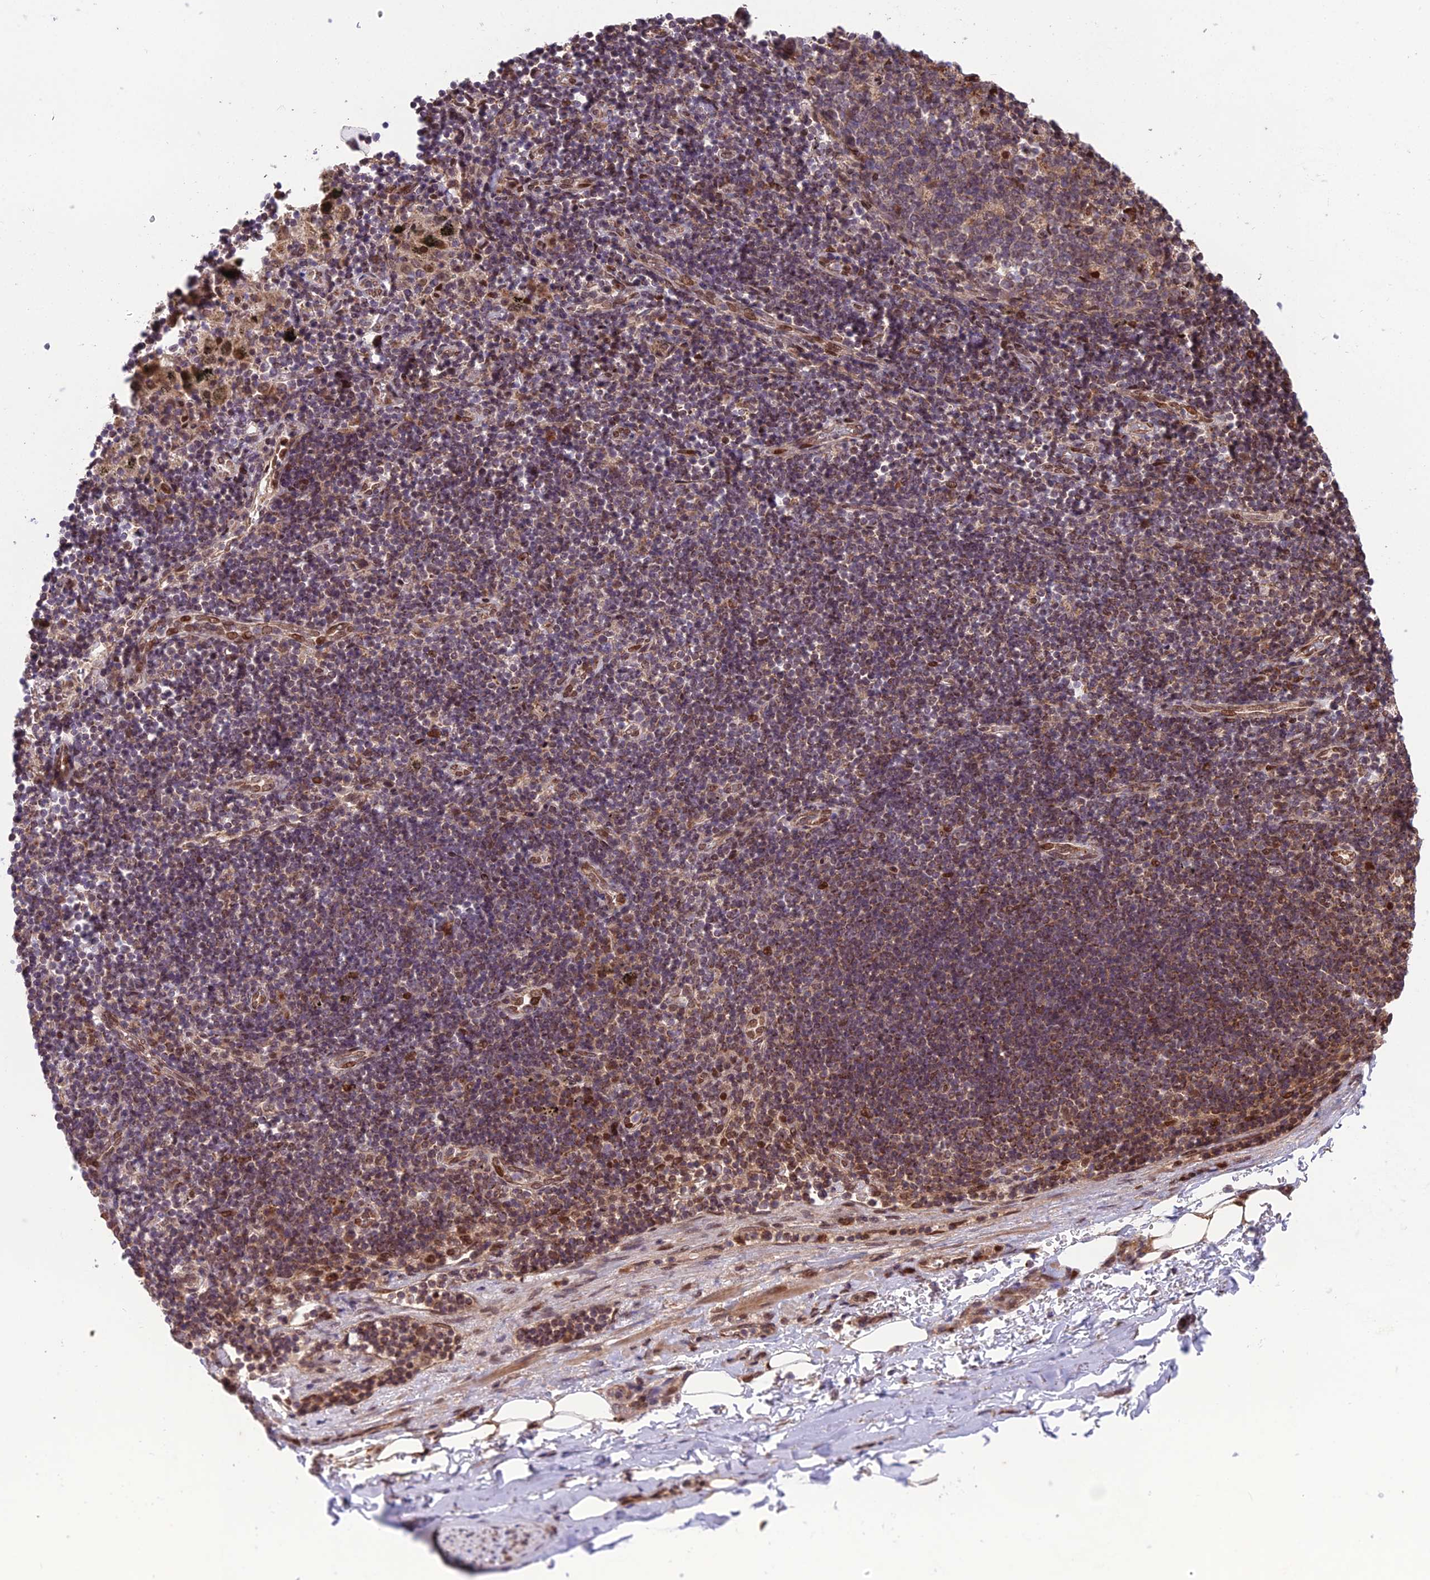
{"staining": {"intensity": "moderate", "quantity": ">75%", "location": "cytoplasmic/membranous"}, "tissue": "adipose tissue", "cell_type": "Adipocytes", "image_type": "normal", "snomed": [{"axis": "morphology", "description": "Normal tissue, NOS"}, {"axis": "topography", "description": "Lymph node"}, {"axis": "topography", "description": "Cartilage tissue"}, {"axis": "topography", "description": "Bronchus"}], "caption": "Immunohistochemistry (IHC) (DAB (3,3'-diaminobenzidine)) staining of benign adipose tissue reveals moderate cytoplasmic/membranous protein expression in about >75% of adipocytes.", "gene": "CYP2R1", "patient": {"sex": "male", "age": 63}}